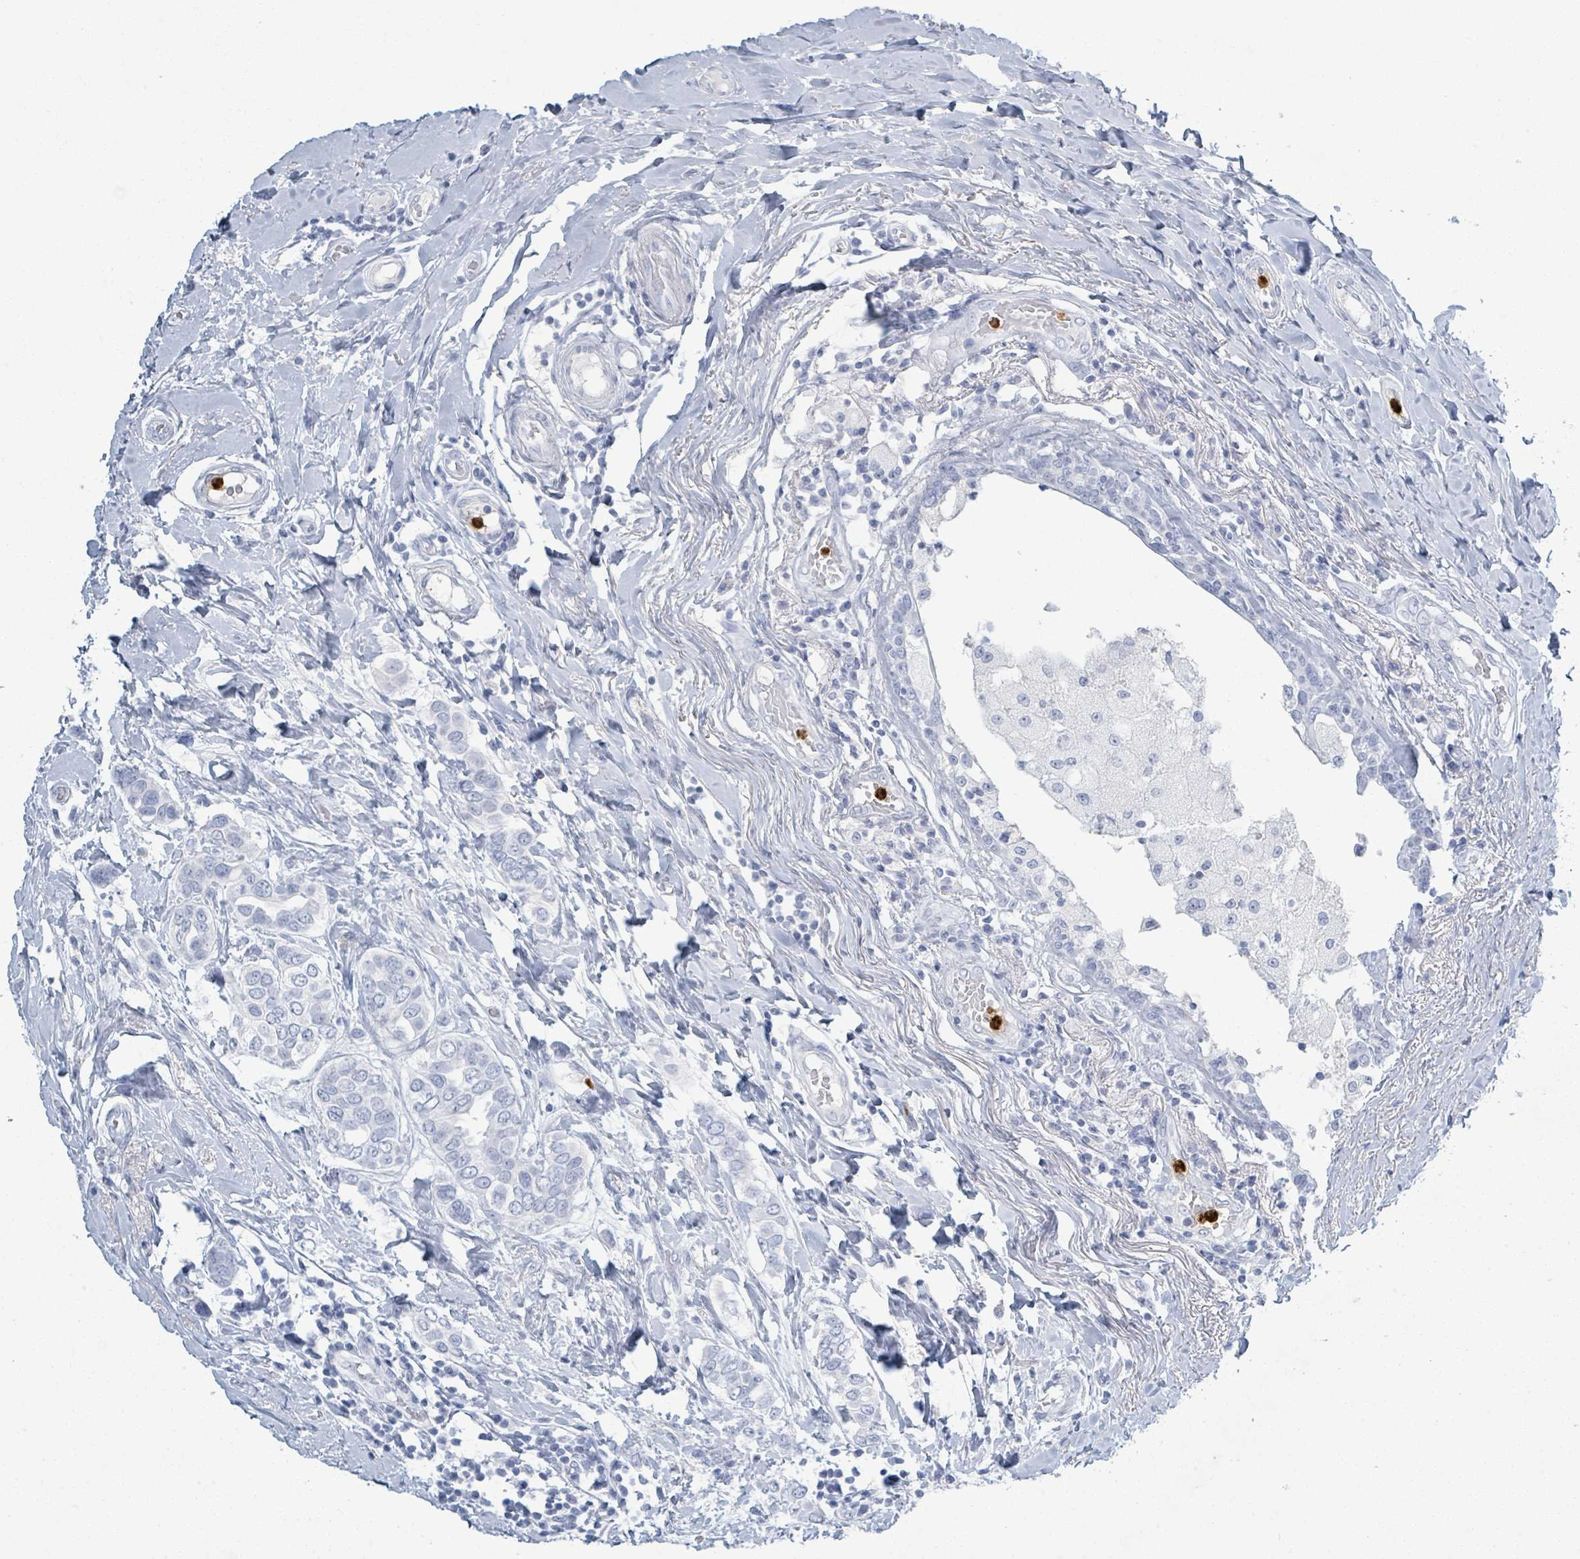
{"staining": {"intensity": "negative", "quantity": "none", "location": "none"}, "tissue": "breast cancer", "cell_type": "Tumor cells", "image_type": "cancer", "snomed": [{"axis": "morphology", "description": "Lobular carcinoma"}, {"axis": "topography", "description": "Breast"}], "caption": "Breast lobular carcinoma was stained to show a protein in brown. There is no significant staining in tumor cells.", "gene": "DEFA4", "patient": {"sex": "female", "age": 51}}